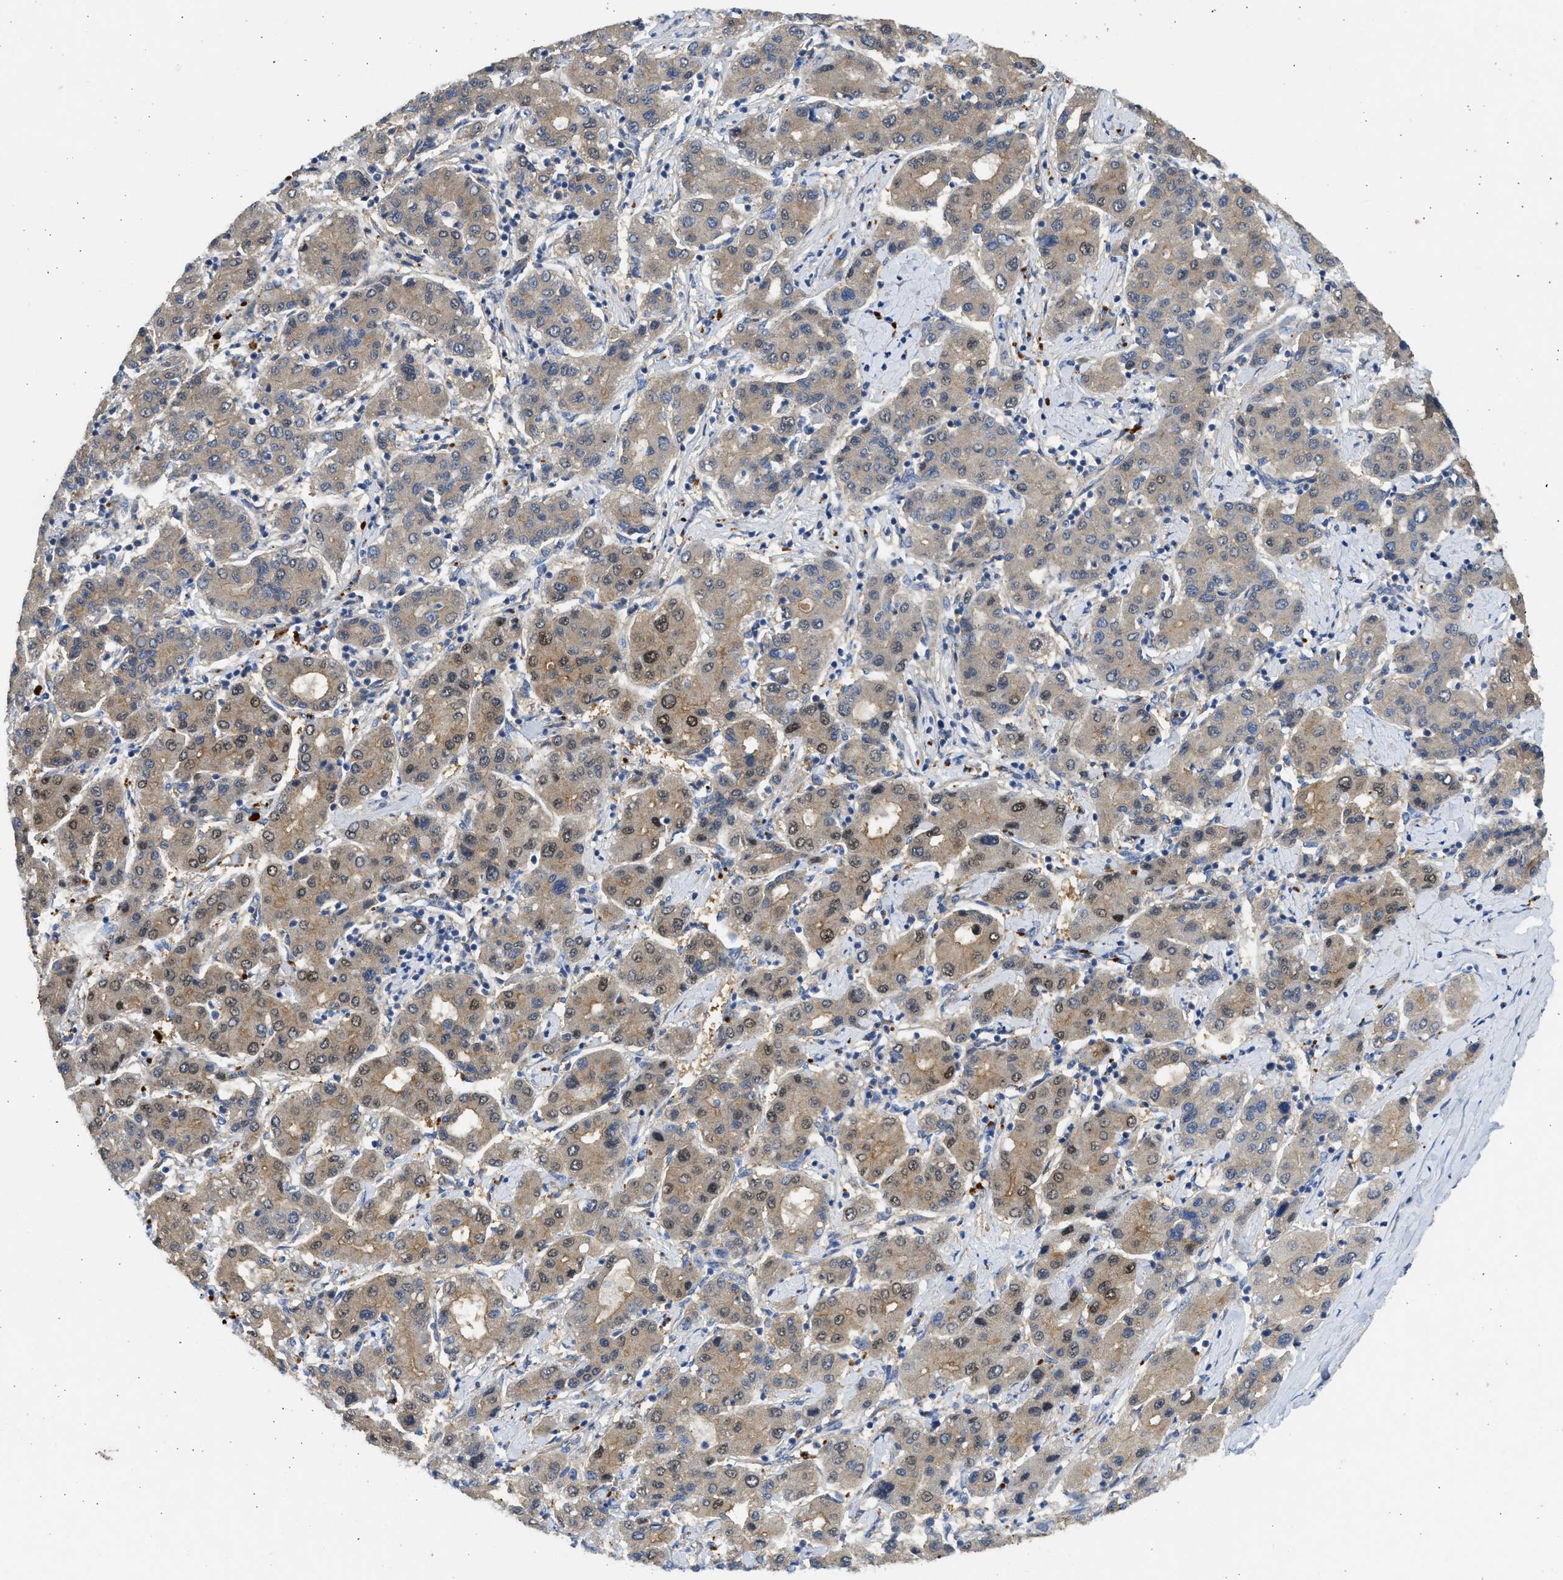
{"staining": {"intensity": "moderate", "quantity": ">75%", "location": "cytoplasmic/membranous,nuclear"}, "tissue": "liver cancer", "cell_type": "Tumor cells", "image_type": "cancer", "snomed": [{"axis": "morphology", "description": "Carcinoma, Hepatocellular, NOS"}, {"axis": "topography", "description": "Liver"}], "caption": "Protein staining of liver cancer tissue exhibits moderate cytoplasmic/membranous and nuclear expression in about >75% of tumor cells.", "gene": "CSRNP2", "patient": {"sex": "male", "age": 65}}